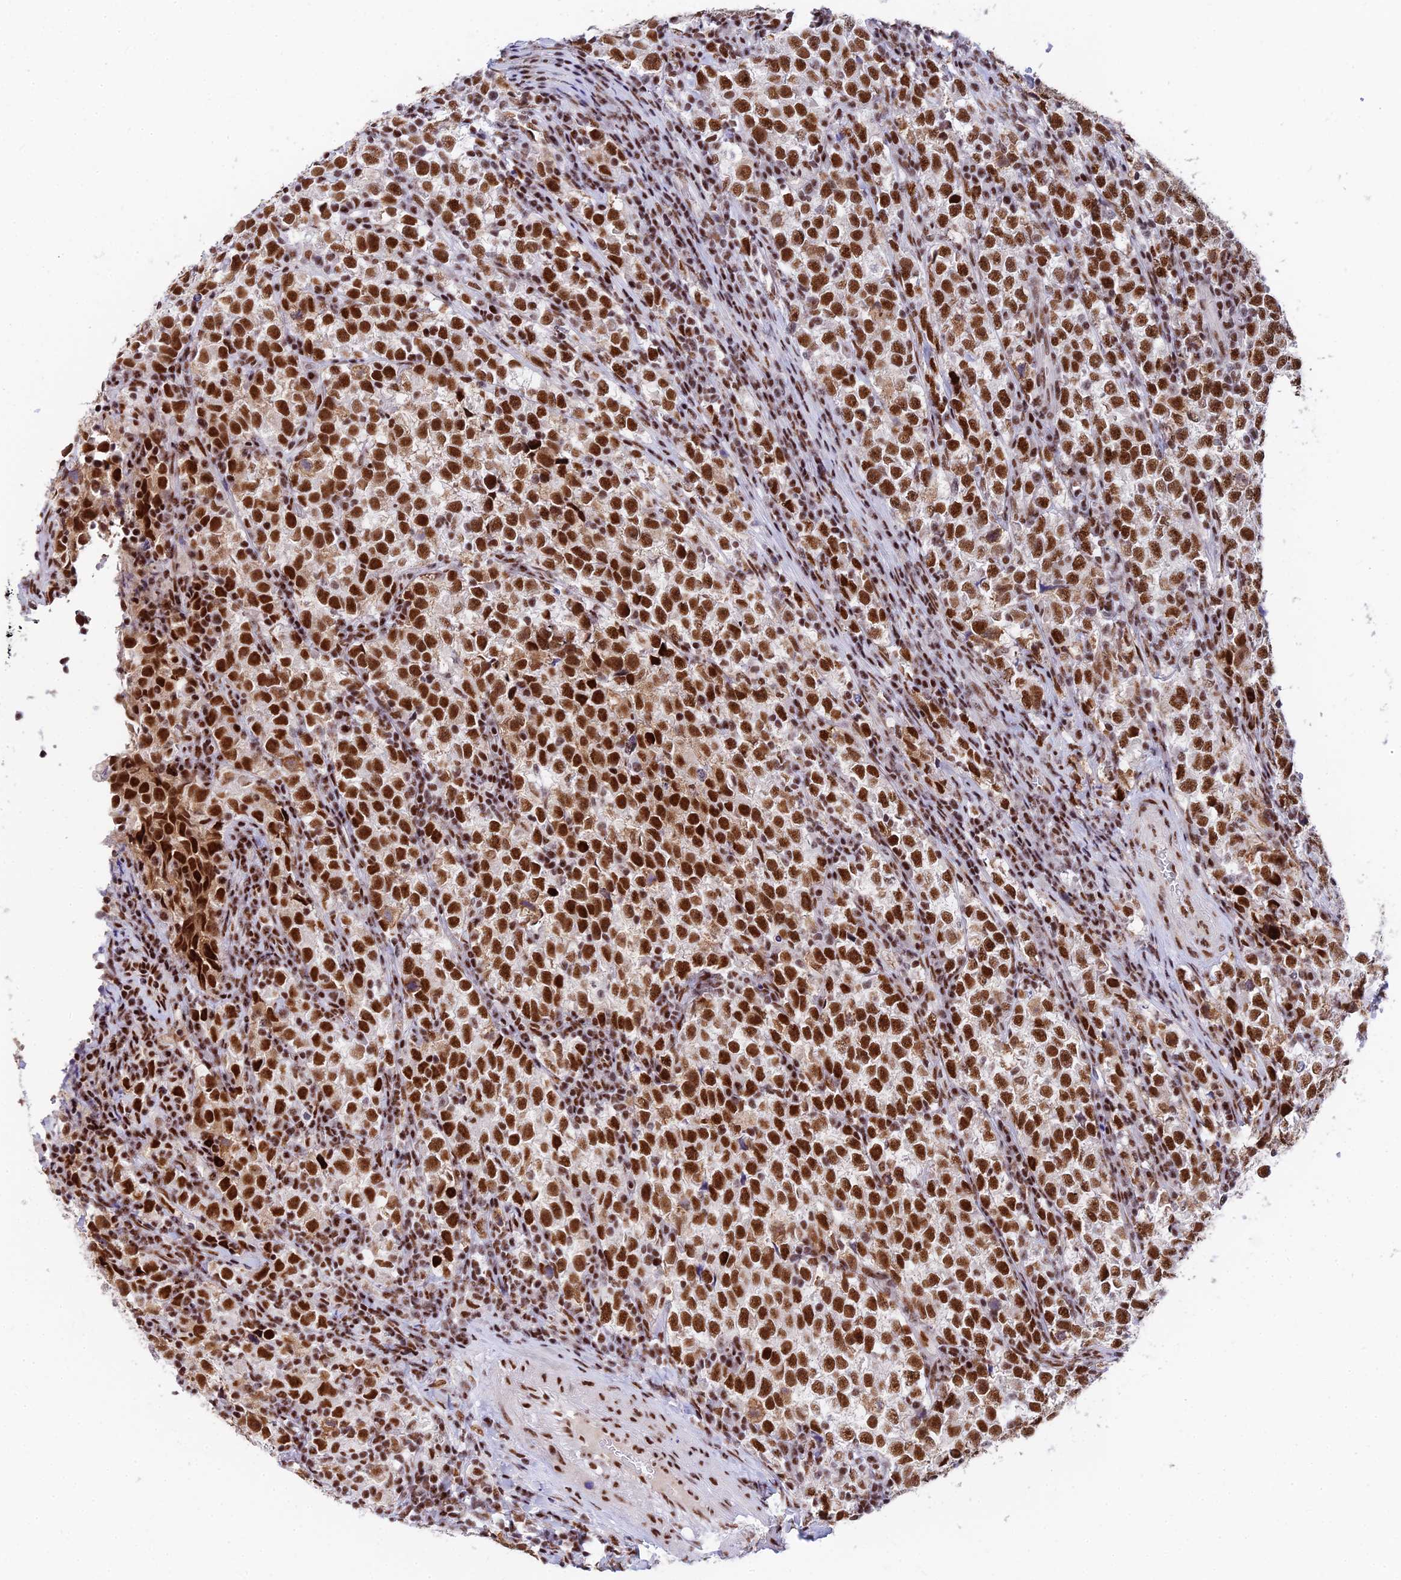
{"staining": {"intensity": "strong", "quantity": ">75%", "location": "nuclear"}, "tissue": "testis cancer", "cell_type": "Tumor cells", "image_type": "cancer", "snomed": [{"axis": "morphology", "description": "Normal tissue, NOS"}, {"axis": "morphology", "description": "Seminoma, NOS"}, {"axis": "topography", "description": "Testis"}], "caption": "Strong nuclear expression is seen in approximately >75% of tumor cells in testis seminoma.", "gene": "USP22", "patient": {"sex": "male", "age": 43}}